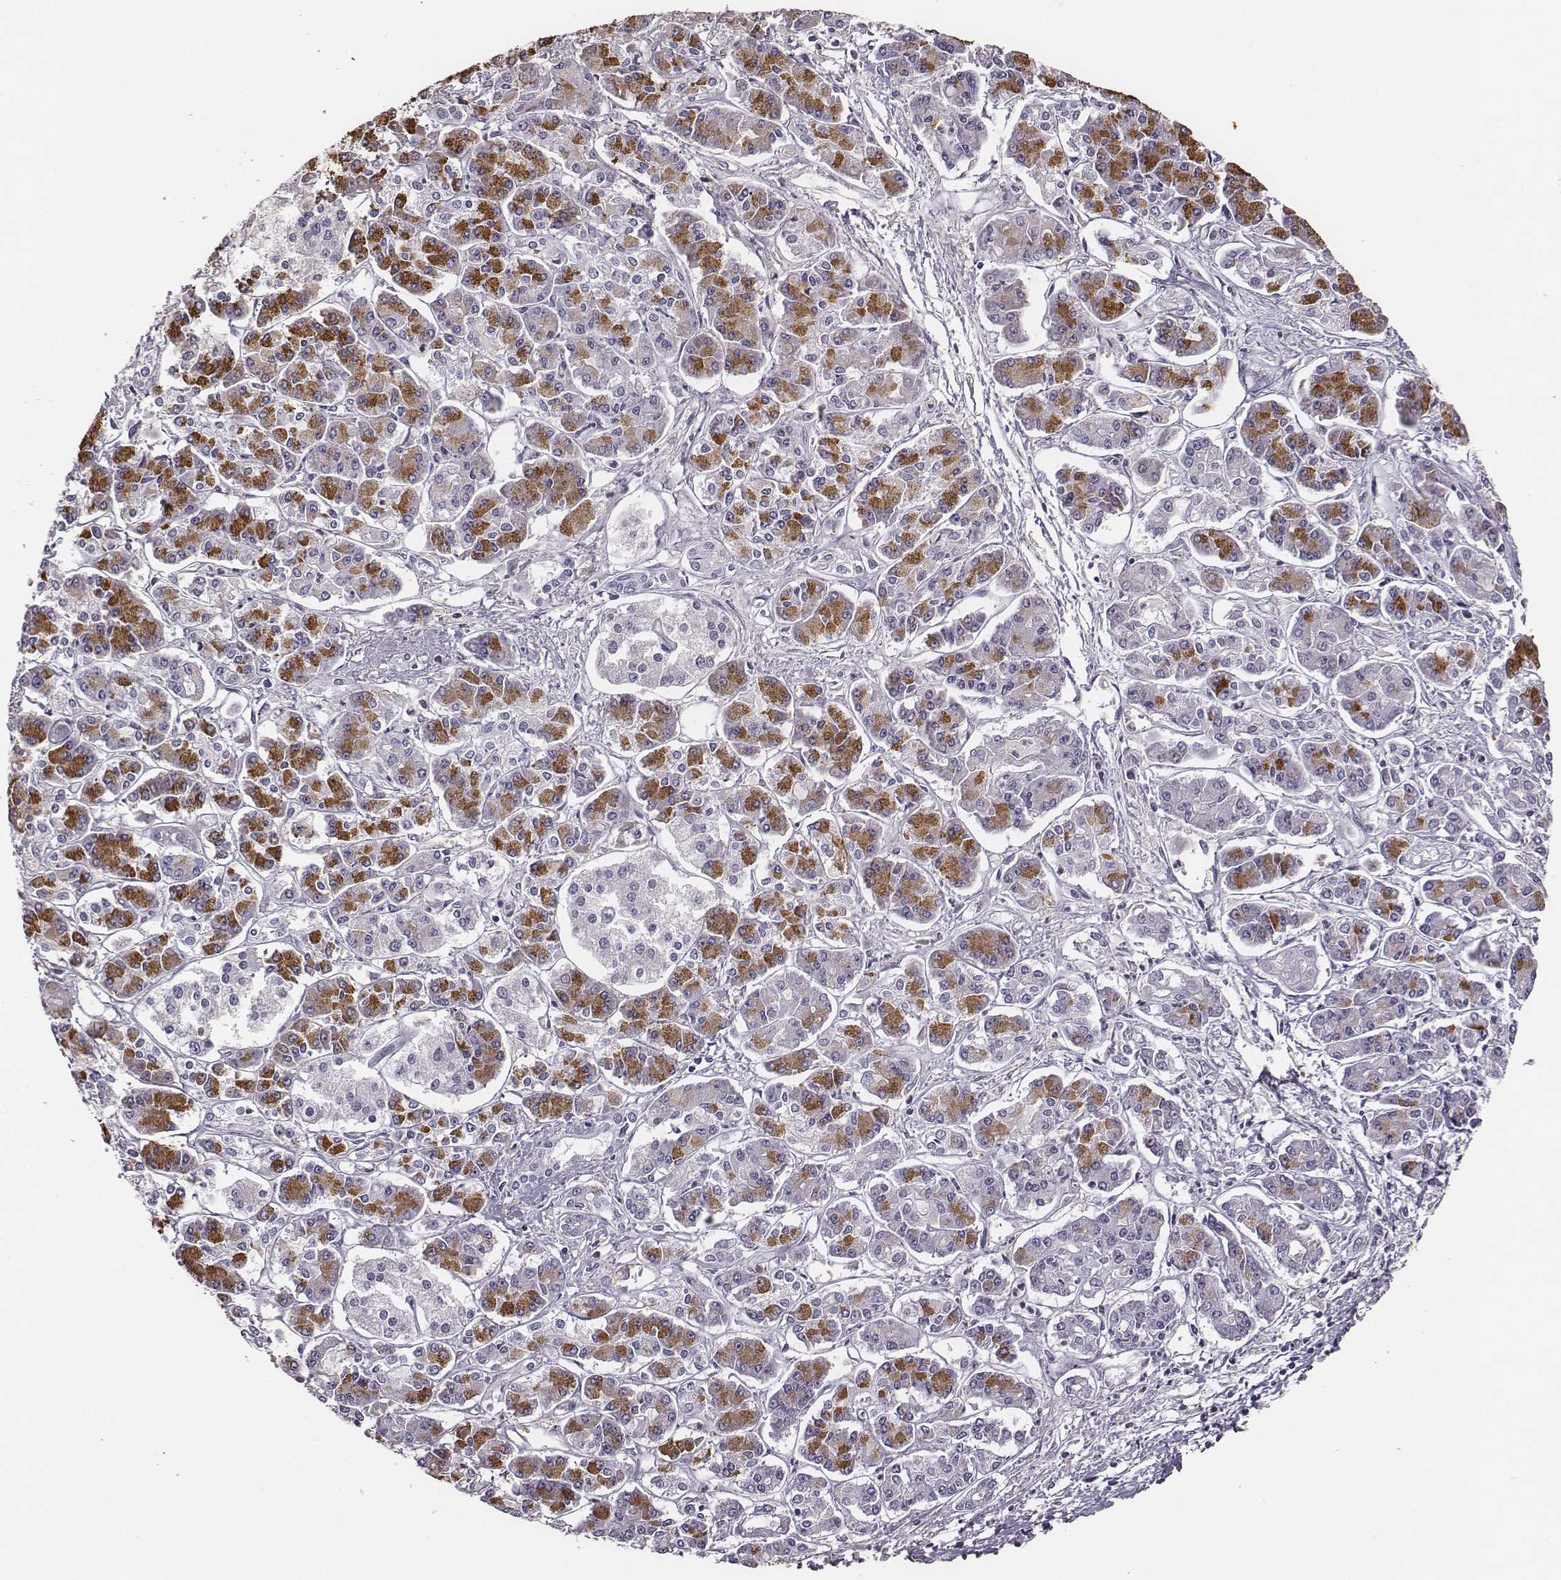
{"staining": {"intensity": "negative", "quantity": "none", "location": "none"}, "tissue": "pancreatic cancer", "cell_type": "Tumor cells", "image_type": "cancer", "snomed": [{"axis": "morphology", "description": "Adenocarcinoma, NOS"}, {"axis": "topography", "description": "Pancreas"}], "caption": "This is an IHC micrograph of human pancreatic adenocarcinoma. There is no positivity in tumor cells.", "gene": "GUCA1A", "patient": {"sex": "male", "age": 85}}